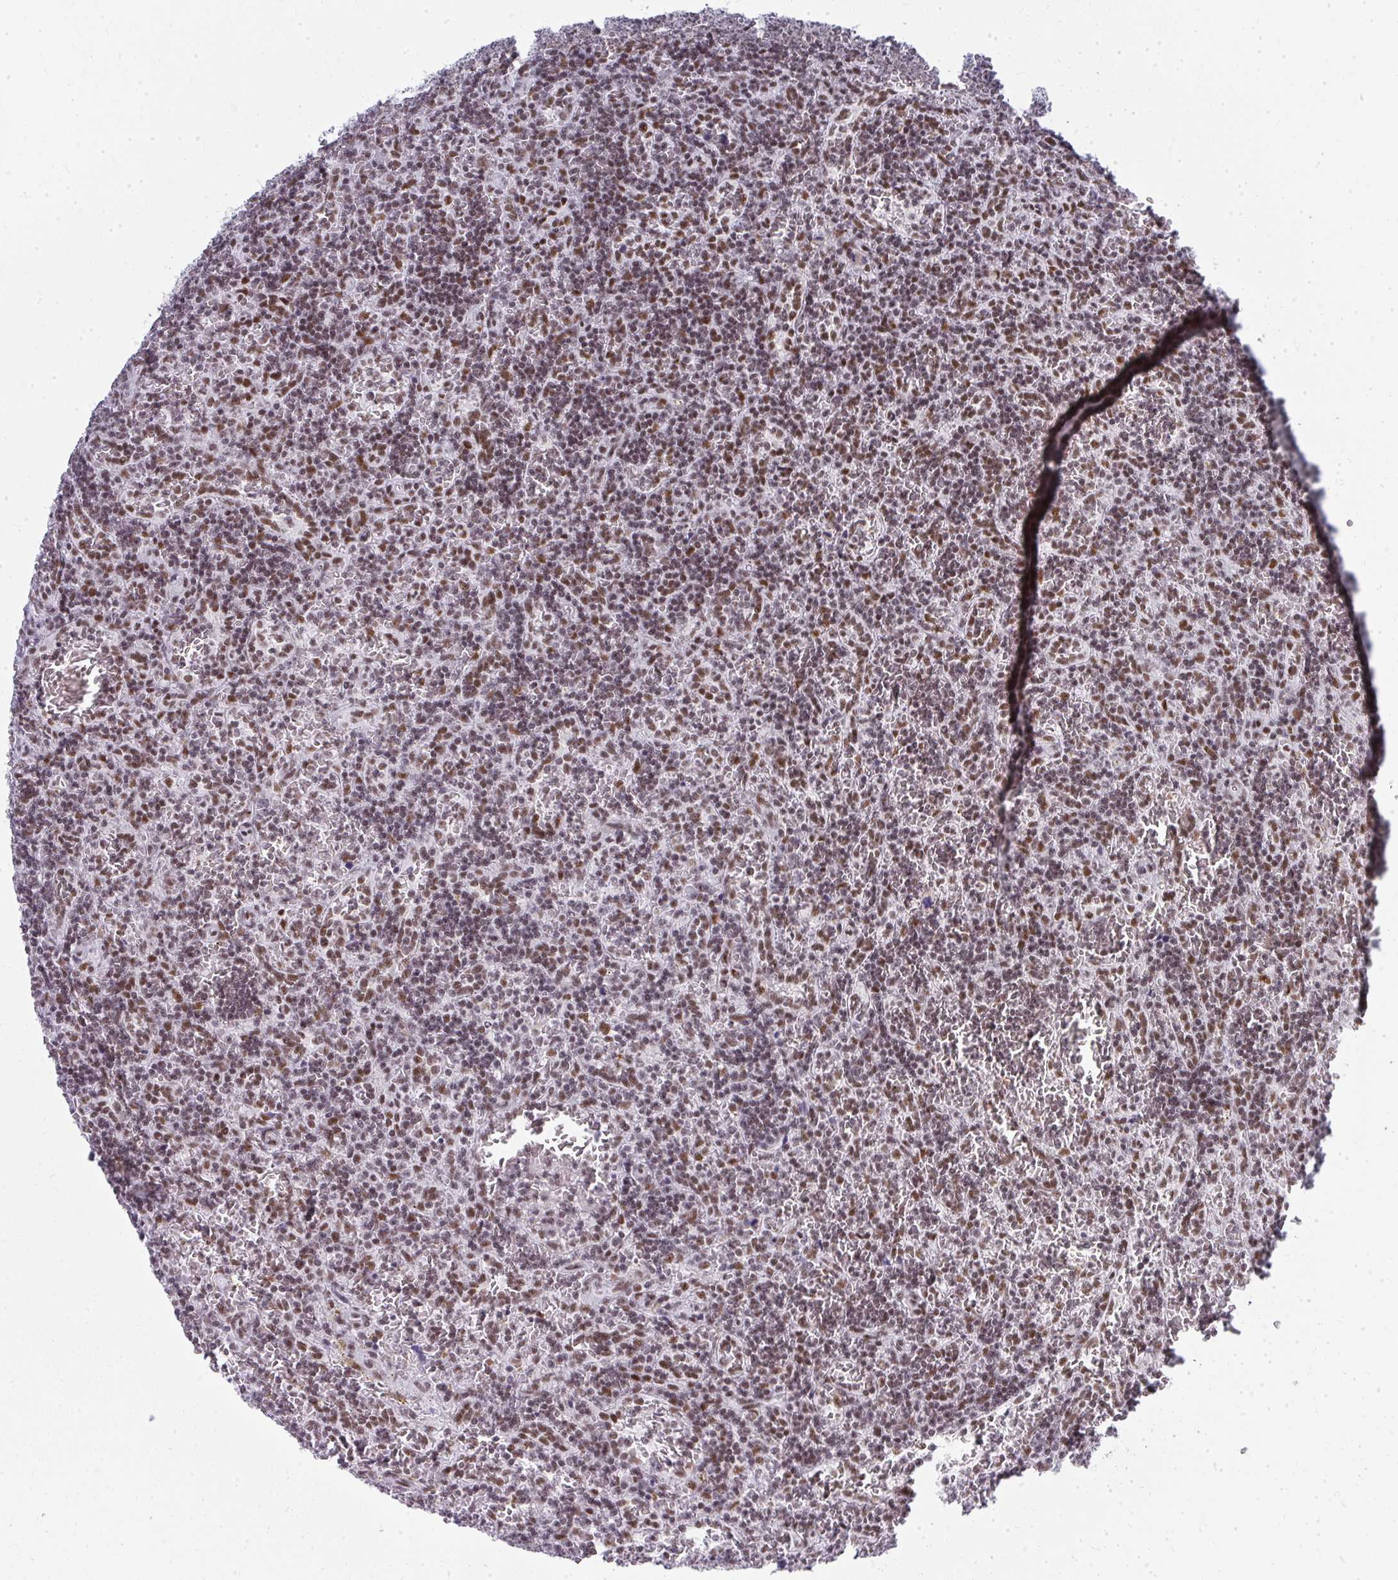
{"staining": {"intensity": "moderate", "quantity": ">75%", "location": "nuclear"}, "tissue": "lymphoma", "cell_type": "Tumor cells", "image_type": "cancer", "snomed": [{"axis": "morphology", "description": "Malignant lymphoma, non-Hodgkin's type, Low grade"}, {"axis": "topography", "description": "Spleen"}], "caption": "This is an image of immunohistochemistry (IHC) staining of lymphoma, which shows moderate positivity in the nuclear of tumor cells.", "gene": "CREBBP", "patient": {"sex": "male", "age": 73}}